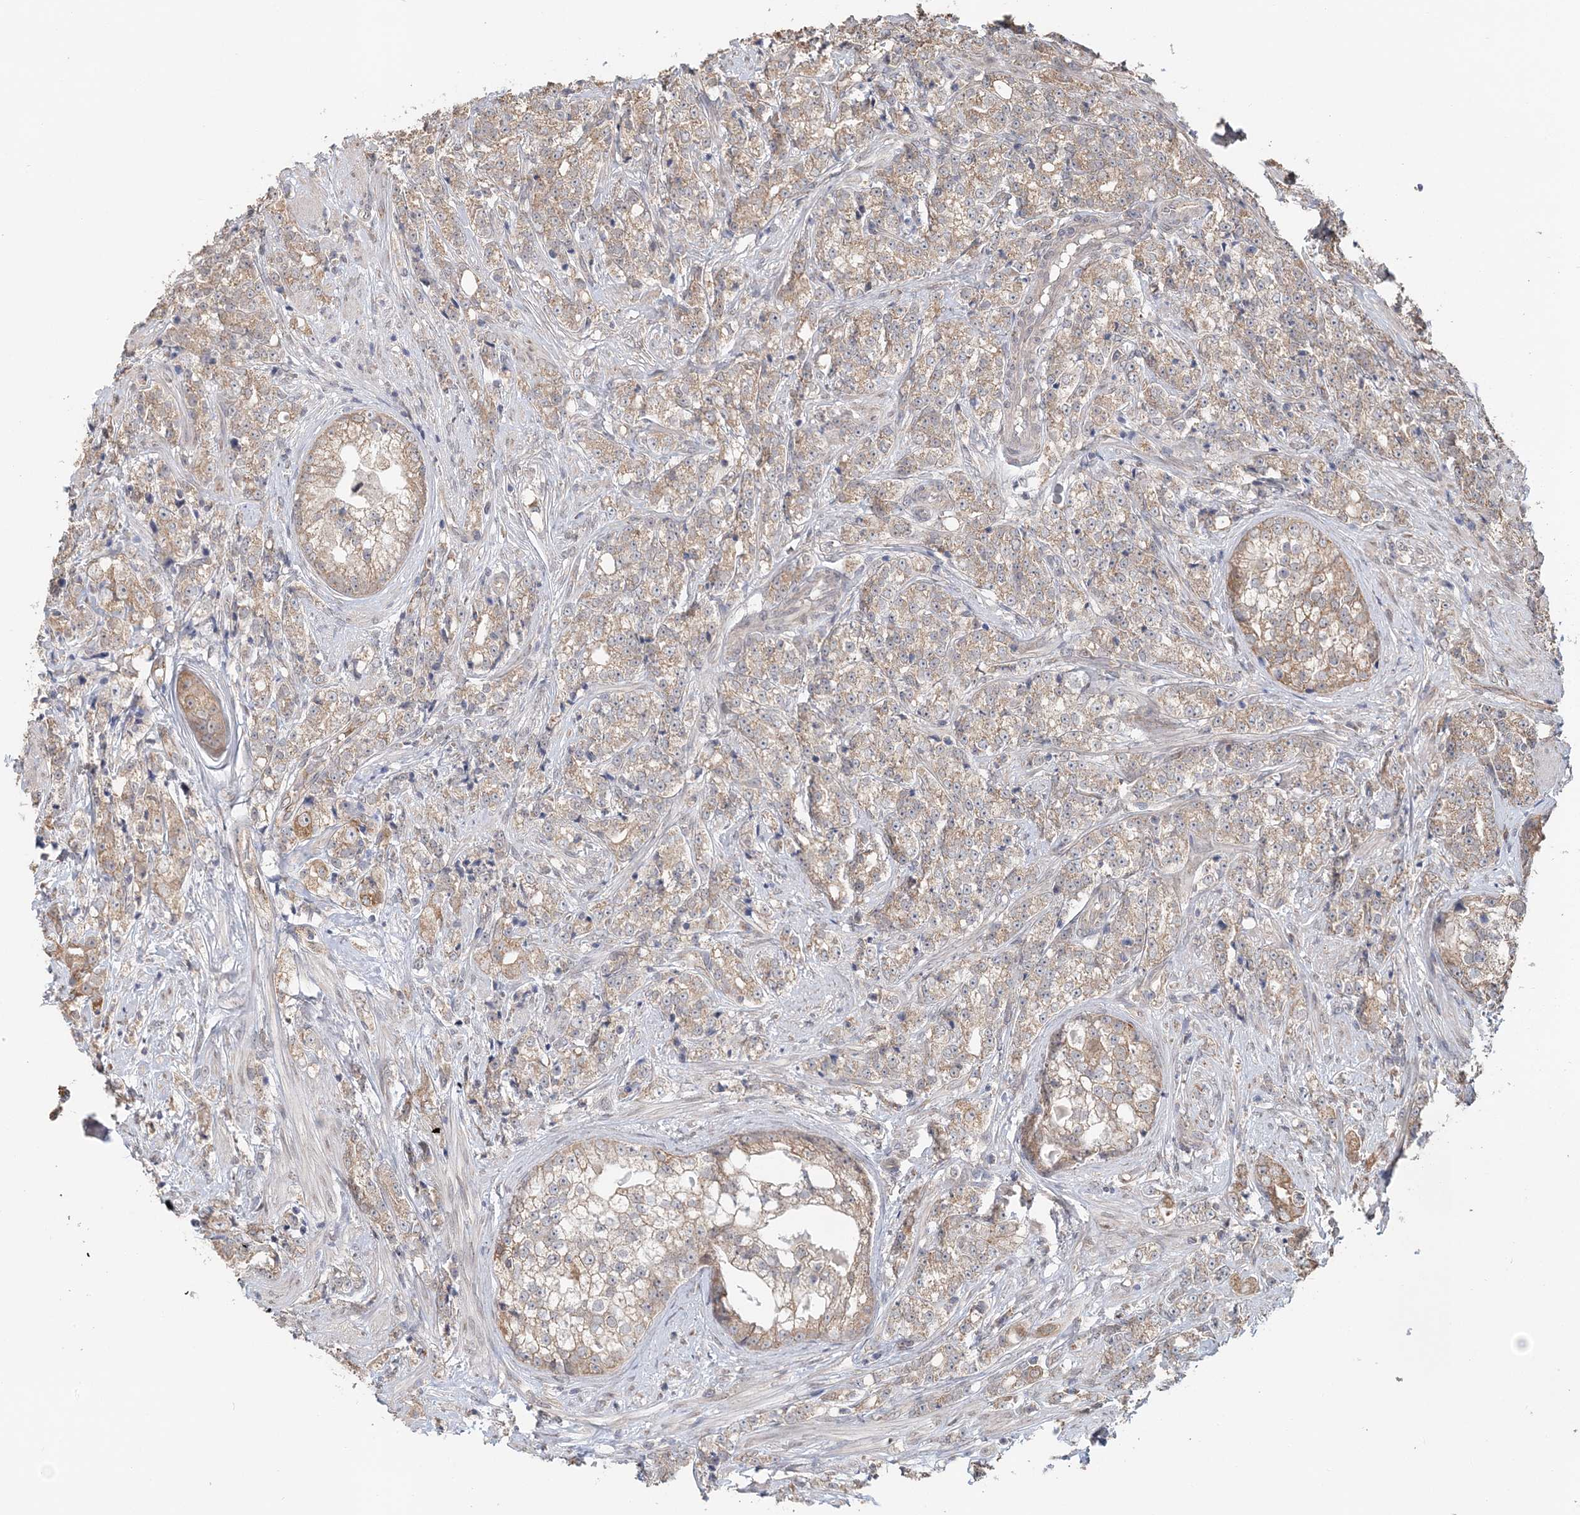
{"staining": {"intensity": "weak", "quantity": ">75%", "location": "cytoplasmic/membranous"}, "tissue": "prostate cancer", "cell_type": "Tumor cells", "image_type": "cancer", "snomed": [{"axis": "morphology", "description": "Adenocarcinoma, High grade"}, {"axis": "topography", "description": "Prostate"}], "caption": "Protein staining displays weak cytoplasmic/membranous positivity in approximately >75% of tumor cells in high-grade adenocarcinoma (prostate).", "gene": "FBXO38", "patient": {"sex": "male", "age": 69}}